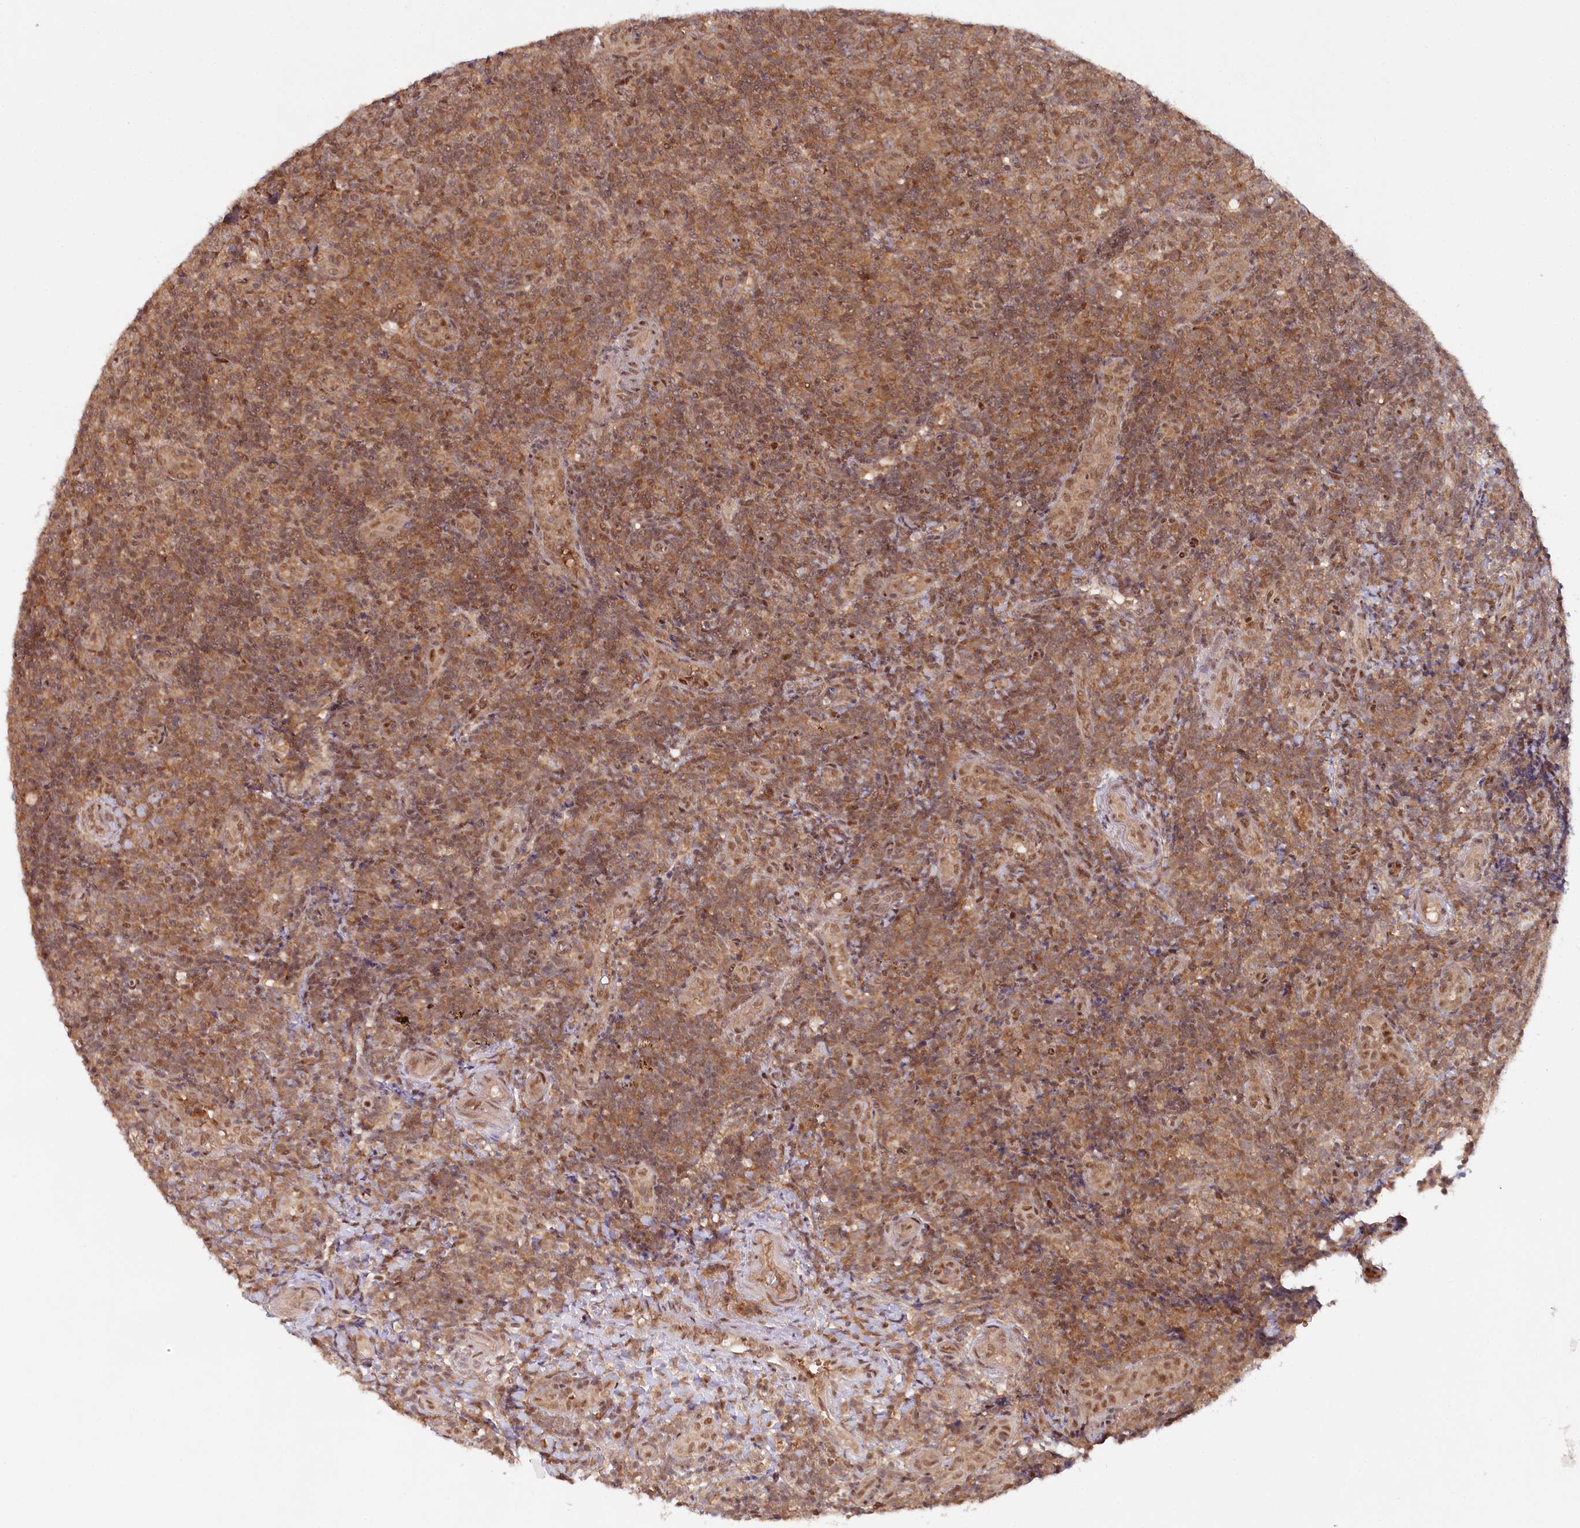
{"staining": {"intensity": "moderate", "quantity": ">75%", "location": "cytoplasmic/membranous"}, "tissue": "tonsil", "cell_type": "Germinal center cells", "image_type": "normal", "snomed": [{"axis": "morphology", "description": "Normal tissue, NOS"}, {"axis": "topography", "description": "Tonsil"}], "caption": "Immunohistochemistry (IHC) image of unremarkable tonsil stained for a protein (brown), which reveals medium levels of moderate cytoplasmic/membranous positivity in approximately >75% of germinal center cells.", "gene": "CCDC65", "patient": {"sex": "female", "age": 19}}